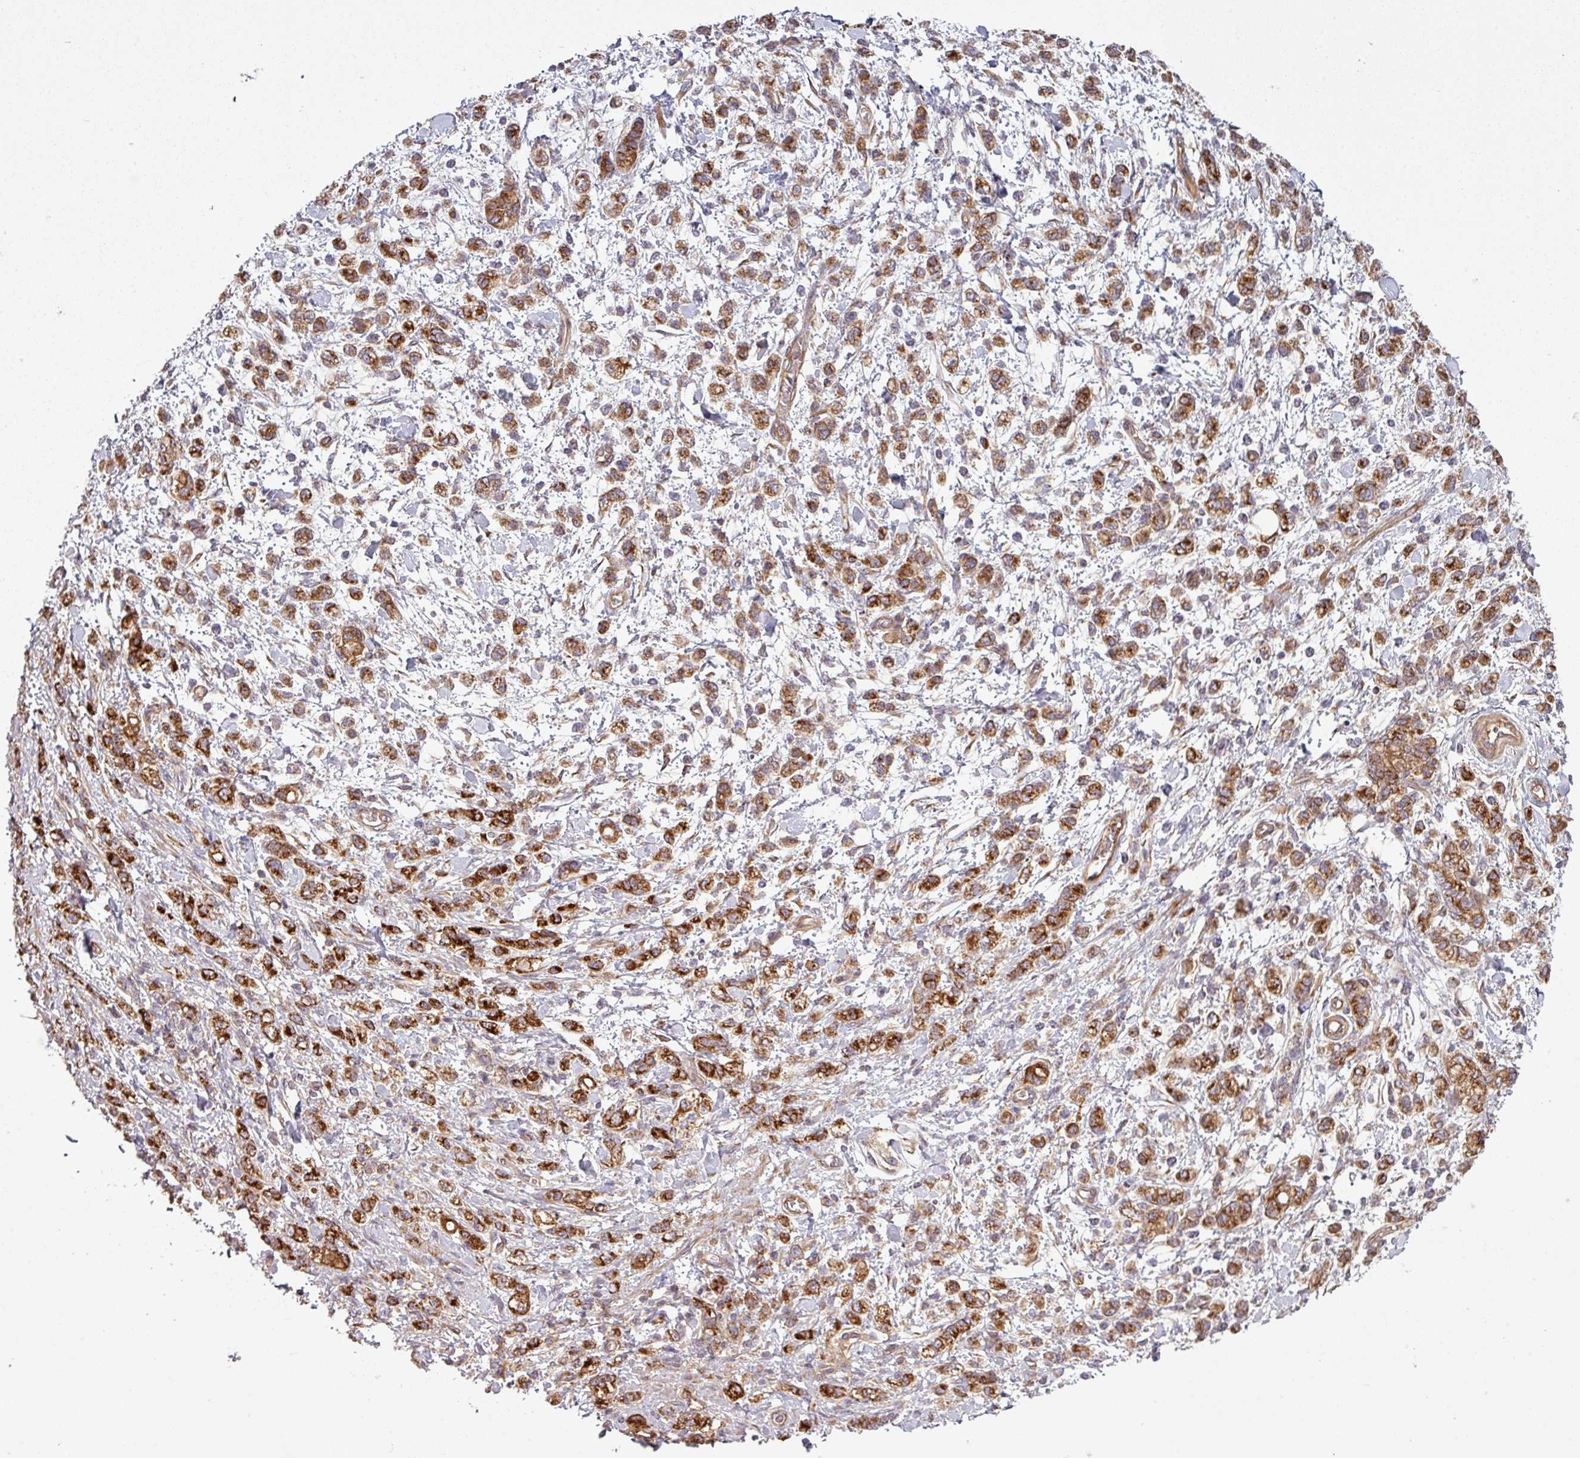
{"staining": {"intensity": "strong", "quantity": "25%-75%", "location": "cytoplasmic/membranous"}, "tissue": "stomach cancer", "cell_type": "Tumor cells", "image_type": "cancer", "snomed": [{"axis": "morphology", "description": "Adenocarcinoma, NOS"}, {"axis": "topography", "description": "Stomach"}], "caption": "Immunohistochemical staining of stomach adenocarcinoma reveals strong cytoplasmic/membranous protein staining in about 25%-75% of tumor cells. The protein is shown in brown color, while the nuclei are stained blue.", "gene": "SNRNP25", "patient": {"sex": "male", "age": 77}}